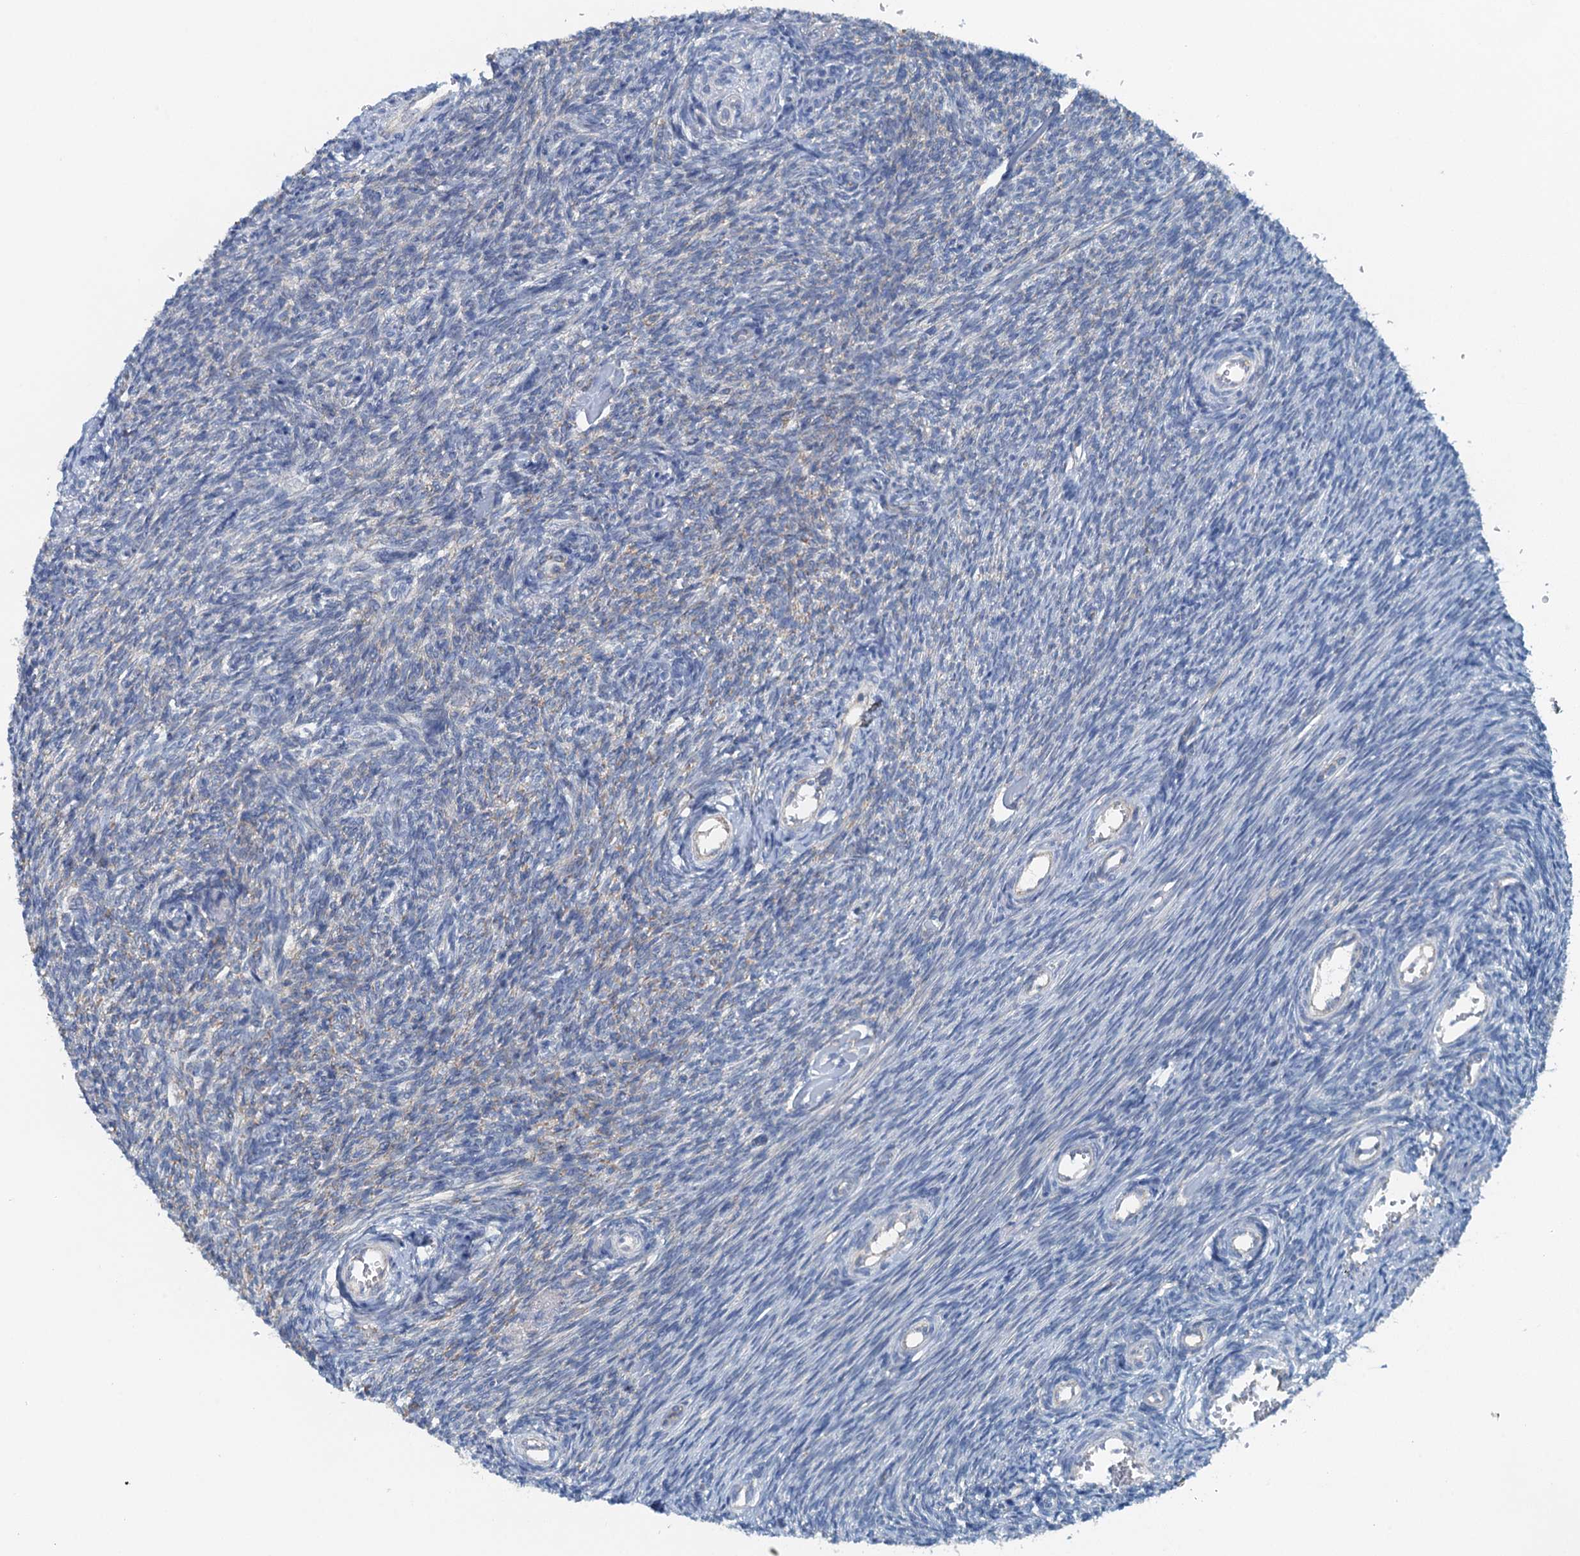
{"staining": {"intensity": "negative", "quantity": "none", "location": "none"}, "tissue": "ovary", "cell_type": "Ovarian stroma cells", "image_type": "normal", "snomed": [{"axis": "morphology", "description": "Normal tissue, NOS"}, {"axis": "topography", "description": "Ovary"}], "caption": "Immunohistochemistry micrograph of benign ovary stained for a protein (brown), which displays no expression in ovarian stroma cells.", "gene": "THAP10", "patient": {"sex": "female", "age": 44}}